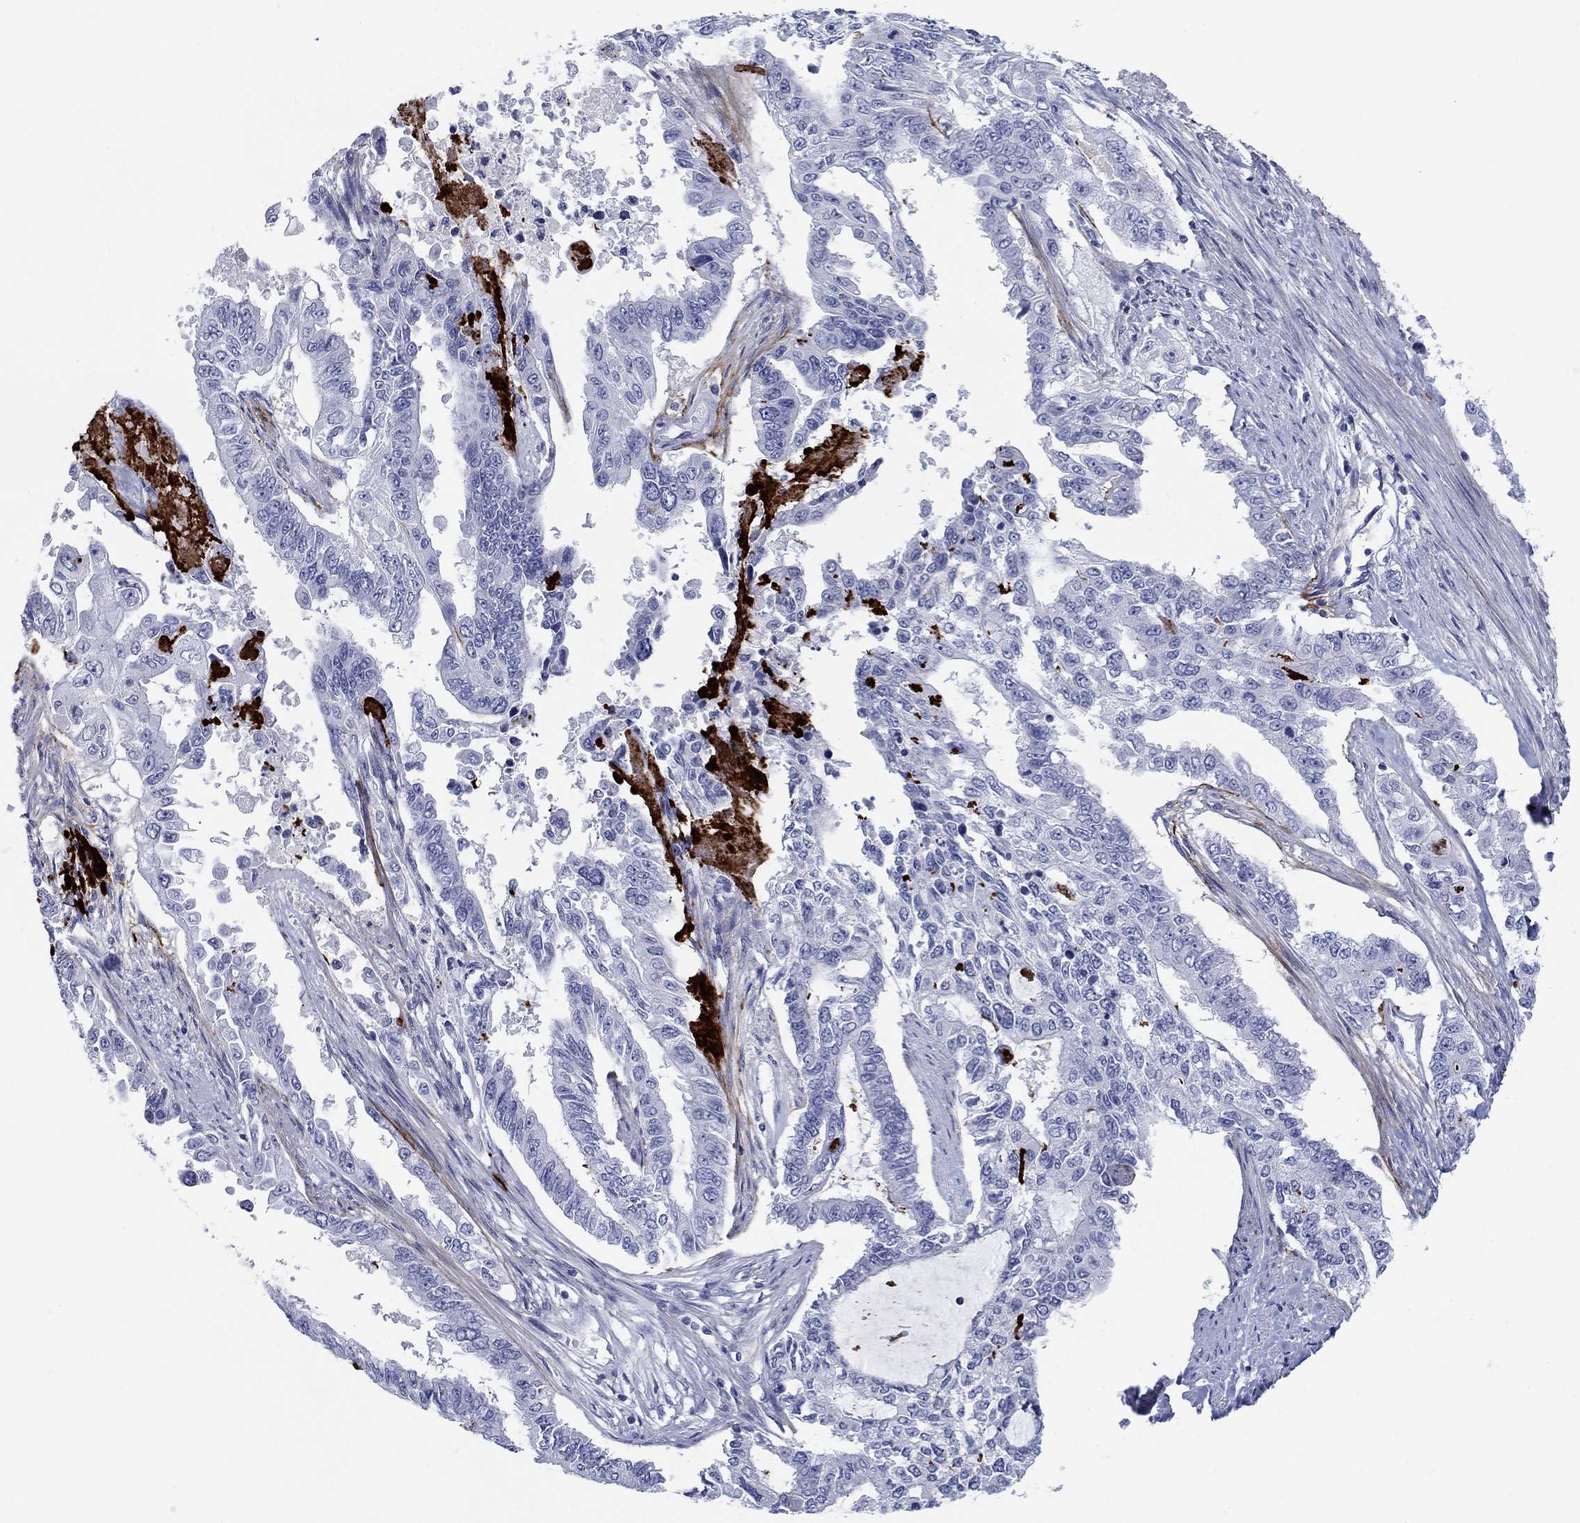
{"staining": {"intensity": "negative", "quantity": "none", "location": "none"}, "tissue": "endometrial cancer", "cell_type": "Tumor cells", "image_type": "cancer", "snomed": [{"axis": "morphology", "description": "Adenocarcinoma, NOS"}, {"axis": "topography", "description": "Uterus"}], "caption": "This histopathology image is of endometrial cancer (adenocarcinoma) stained with immunohistochemistry (IHC) to label a protein in brown with the nuclei are counter-stained blue. There is no positivity in tumor cells. (DAB IHC visualized using brightfield microscopy, high magnification).", "gene": "PDYN", "patient": {"sex": "female", "age": 59}}